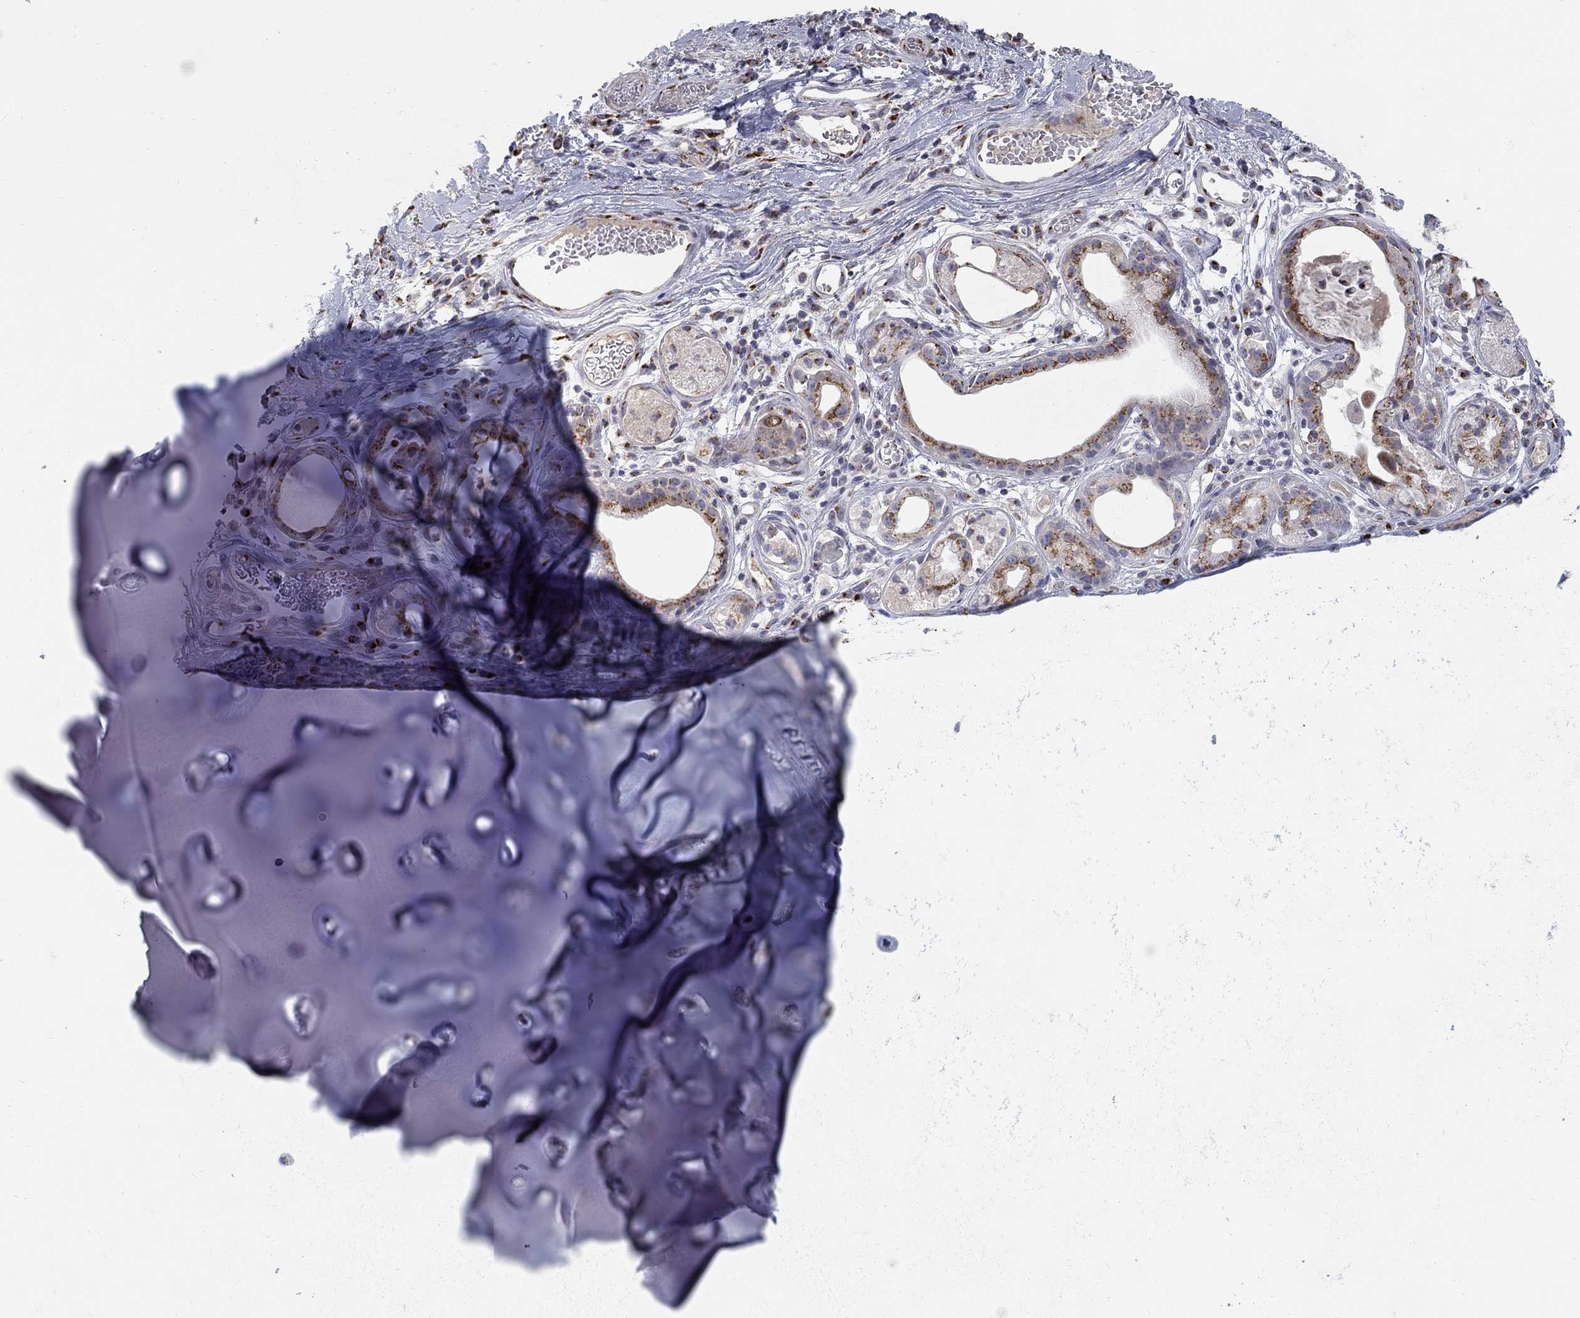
{"staining": {"intensity": "negative", "quantity": "none", "location": "none"}, "tissue": "soft tissue", "cell_type": "Fibroblasts", "image_type": "normal", "snomed": [{"axis": "morphology", "description": "Normal tissue, NOS"}, {"axis": "topography", "description": "Cartilage tissue"}], "caption": "There is no significant positivity in fibroblasts of soft tissue. (Immunohistochemistry, brightfield microscopy, high magnification).", "gene": "PANK3", "patient": {"sex": "male", "age": 81}}